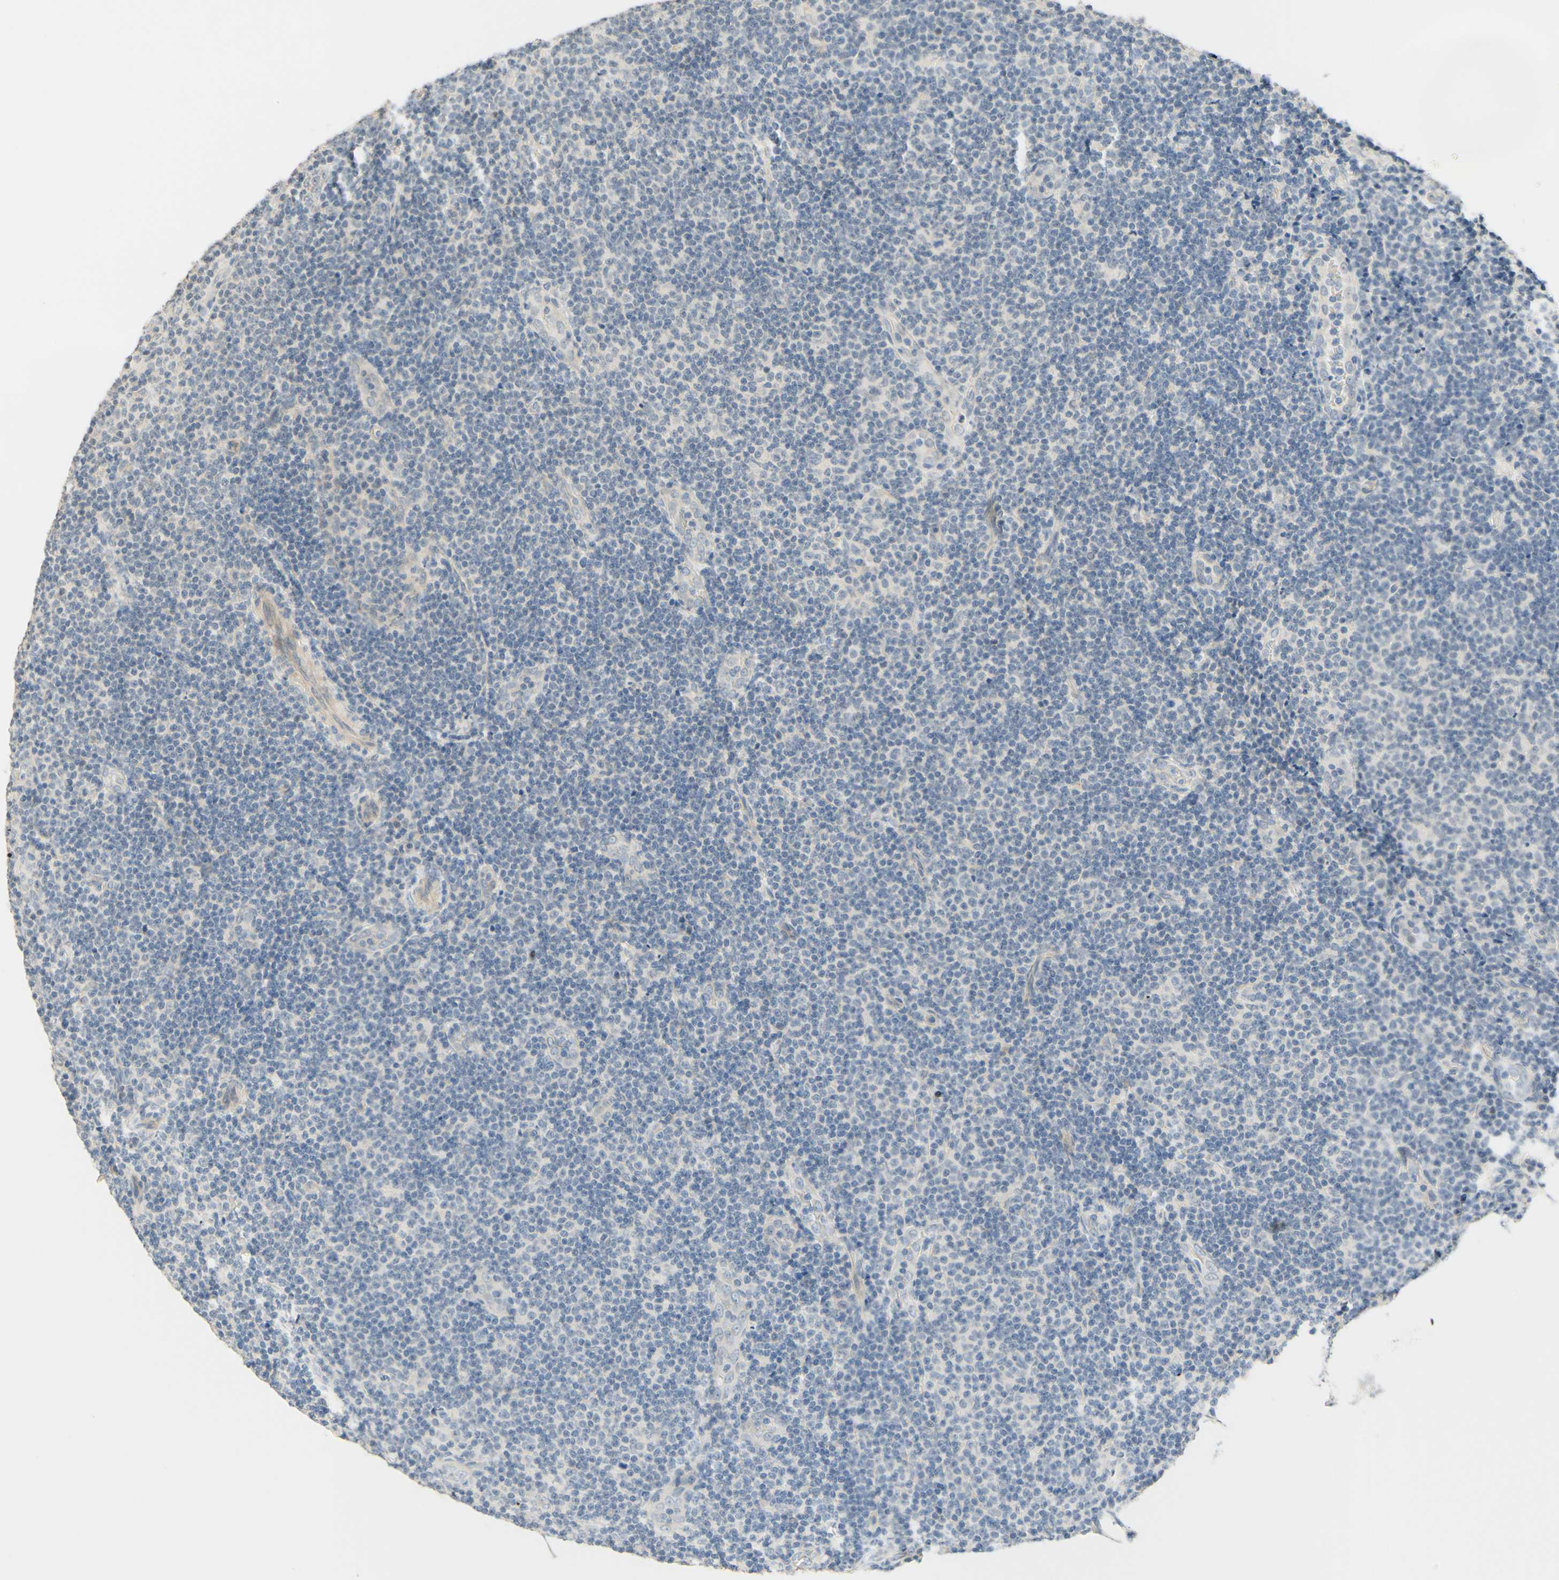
{"staining": {"intensity": "weak", "quantity": "<25%", "location": "cytoplasmic/membranous"}, "tissue": "lymphoma", "cell_type": "Tumor cells", "image_type": "cancer", "snomed": [{"axis": "morphology", "description": "Malignant lymphoma, non-Hodgkin's type, Low grade"}, {"axis": "topography", "description": "Lymph node"}], "caption": "Immunohistochemistry (IHC) of lymphoma reveals no positivity in tumor cells. The staining is performed using DAB (3,3'-diaminobenzidine) brown chromogen with nuclei counter-stained in using hematoxylin.", "gene": "MAG", "patient": {"sex": "male", "age": 83}}